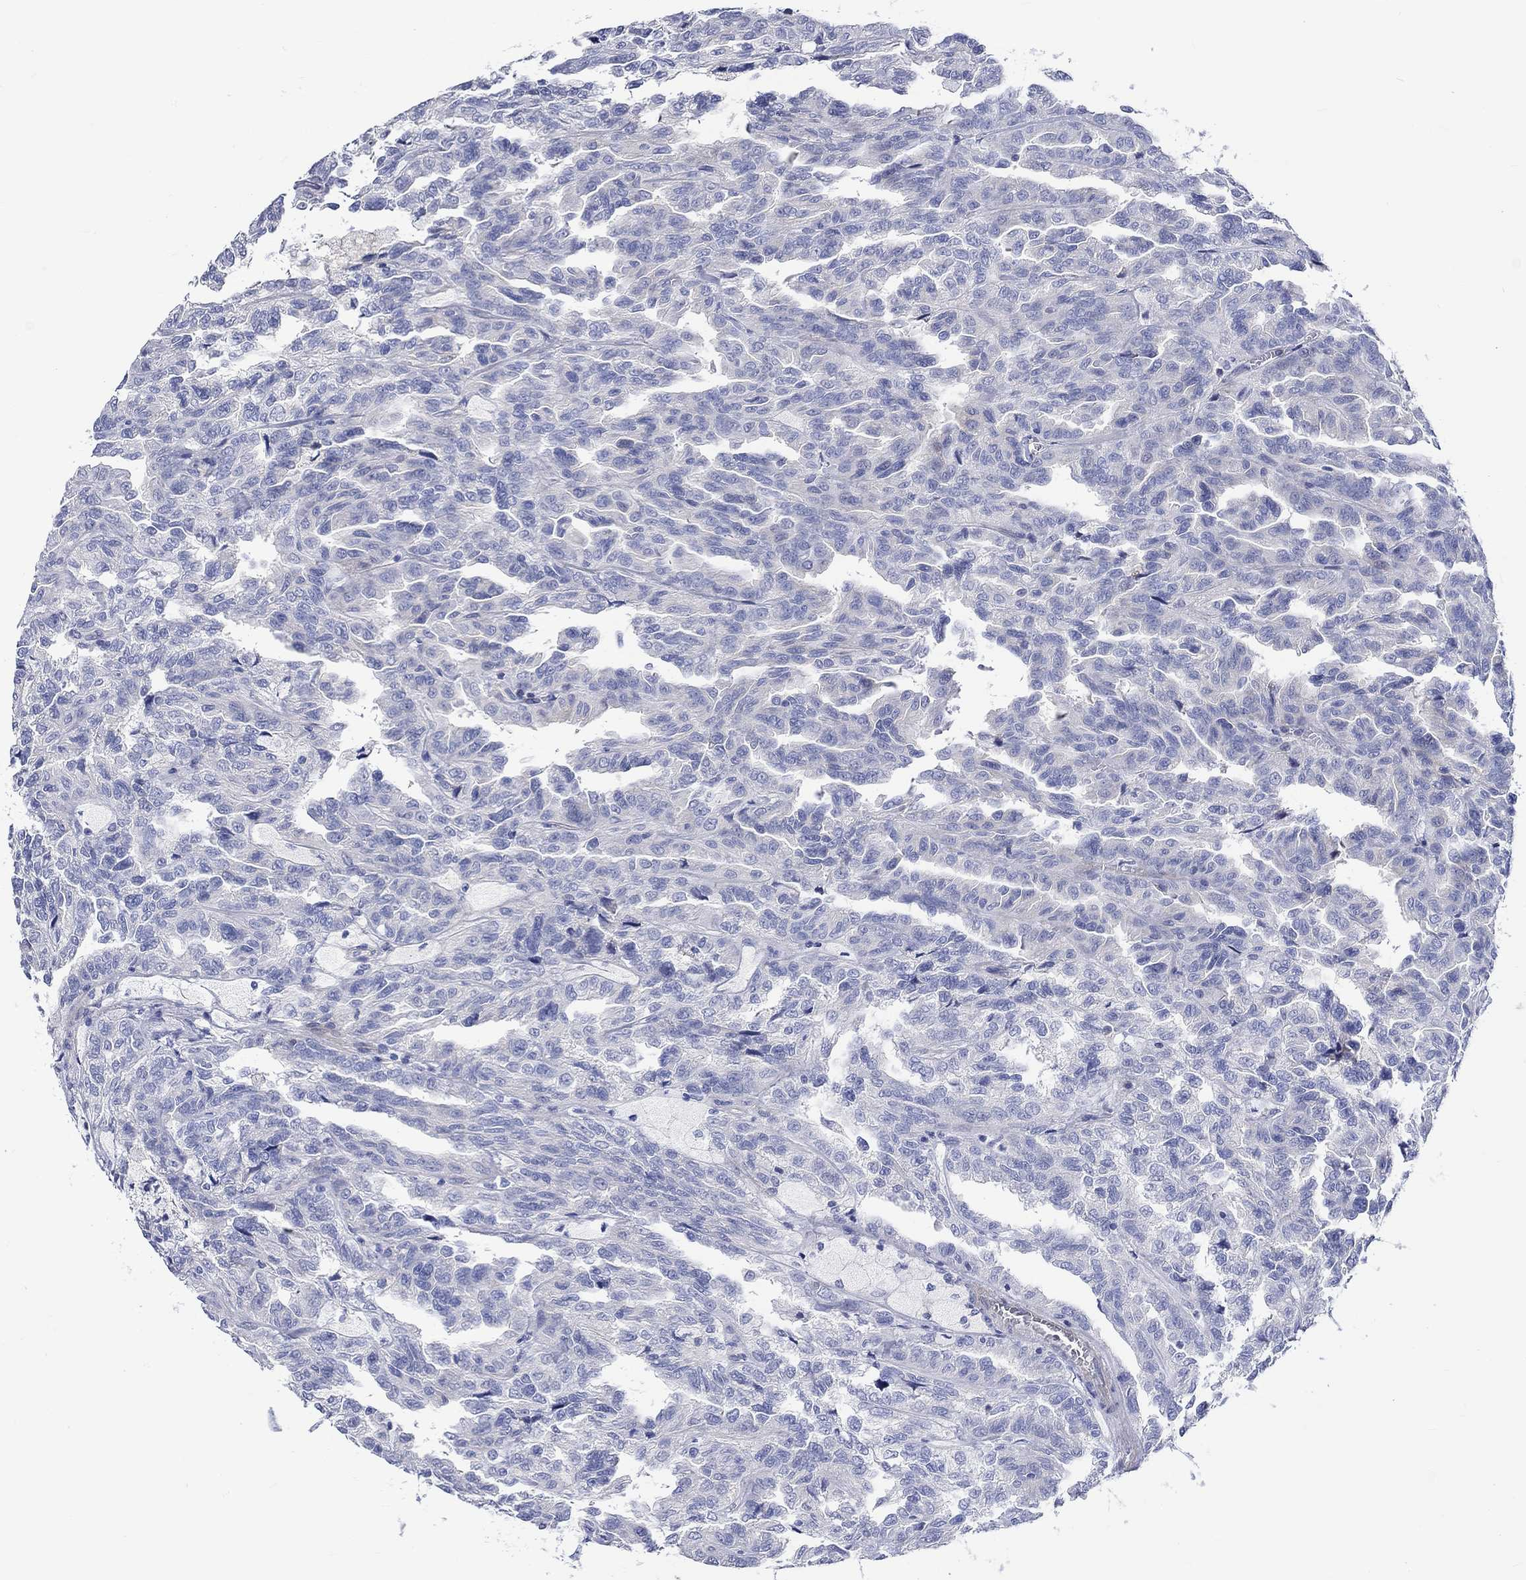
{"staining": {"intensity": "negative", "quantity": "none", "location": "none"}, "tissue": "renal cancer", "cell_type": "Tumor cells", "image_type": "cancer", "snomed": [{"axis": "morphology", "description": "Adenocarcinoma, NOS"}, {"axis": "topography", "description": "Kidney"}], "caption": "The immunohistochemistry micrograph has no significant staining in tumor cells of renal cancer tissue. The staining was performed using DAB to visualize the protein expression in brown, while the nuclei were stained in blue with hematoxylin (Magnification: 20x).", "gene": "NRIP3", "patient": {"sex": "male", "age": 79}}